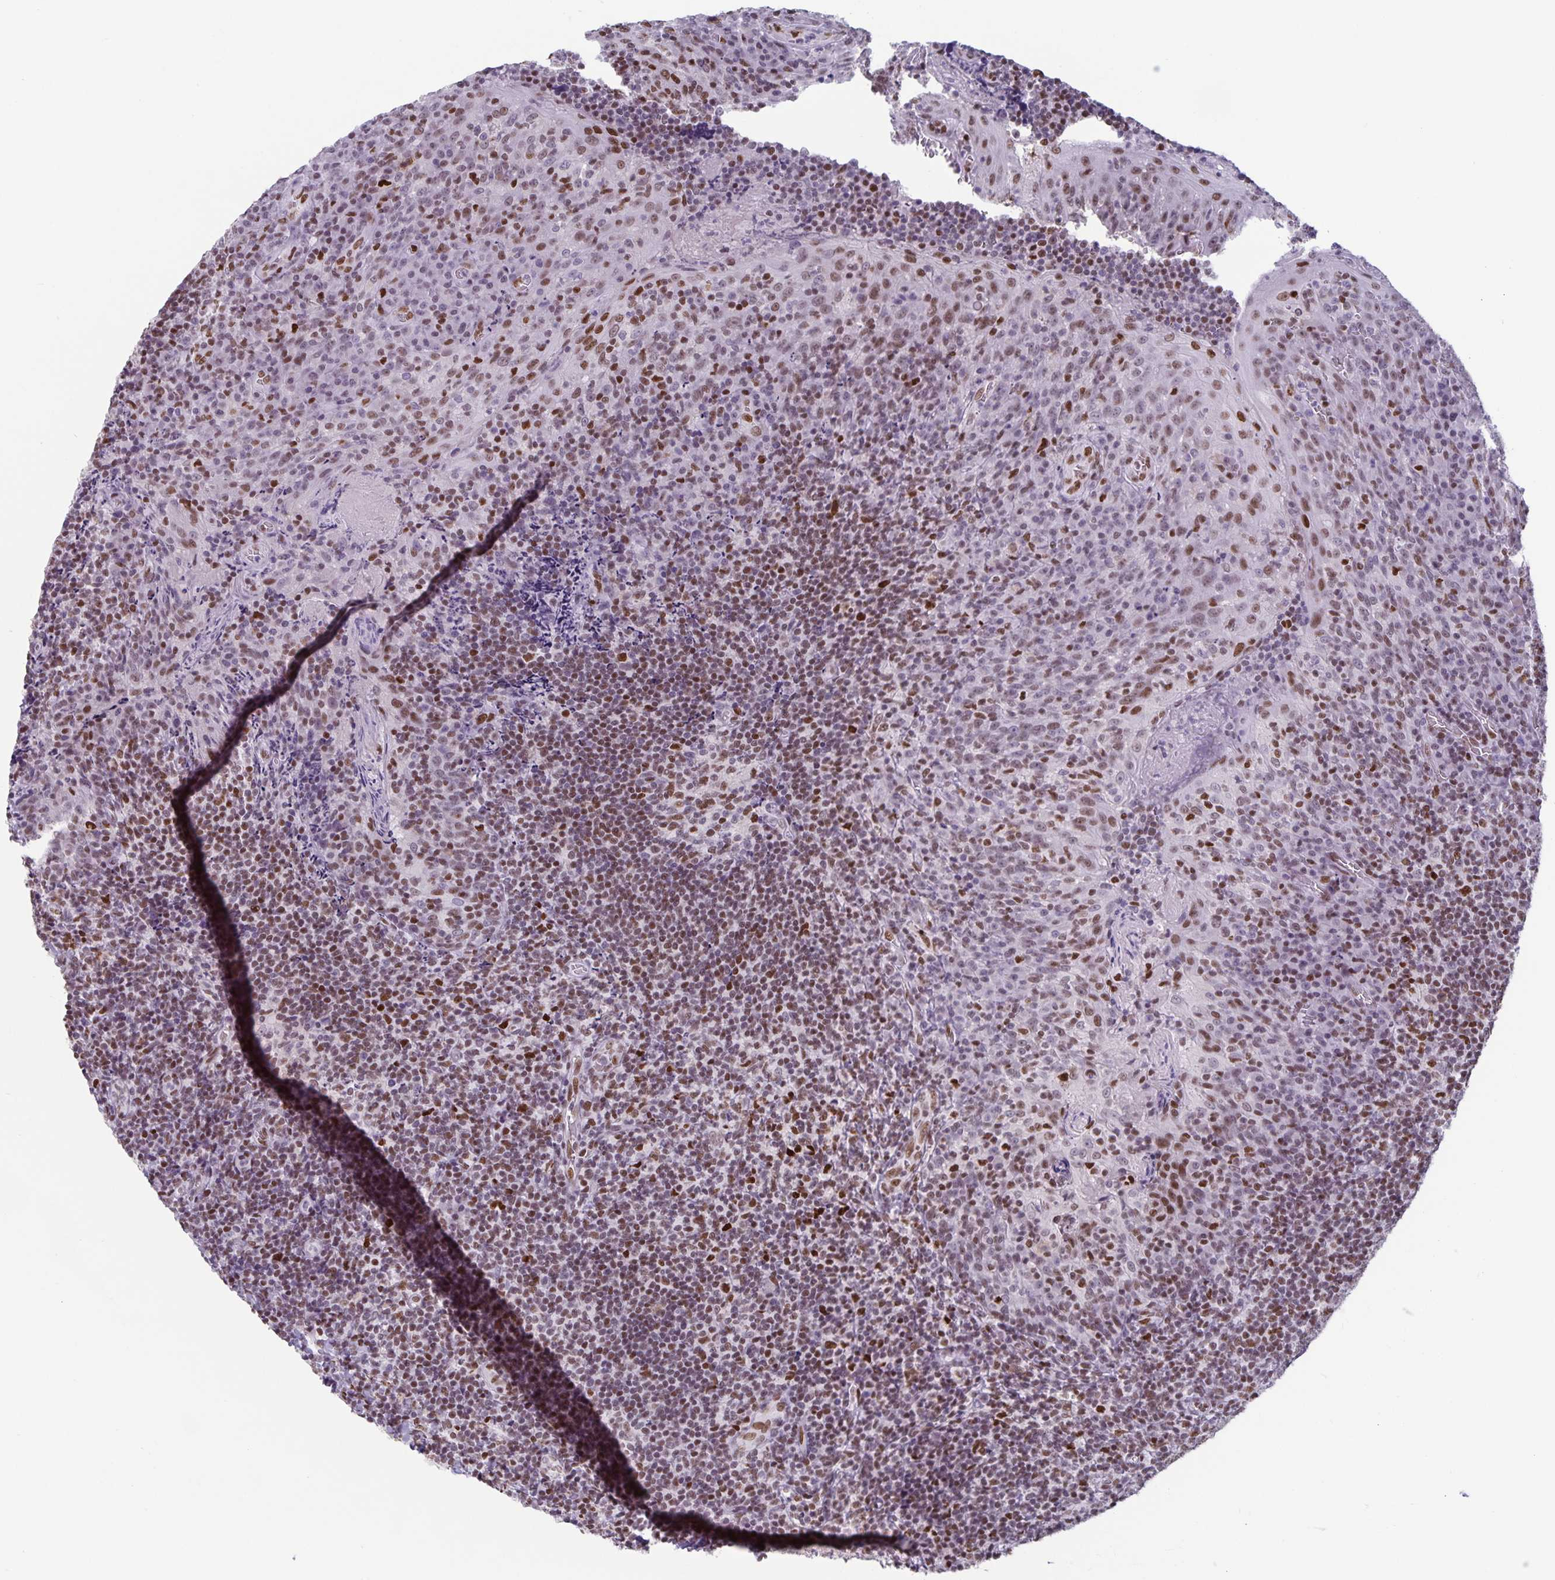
{"staining": {"intensity": "moderate", "quantity": ">75%", "location": "nuclear"}, "tissue": "tonsil", "cell_type": "Germinal center cells", "image_type": "normal", "snomed": [{"axis": "morphology", "description": "Normal tissue, NOS"}, {"axis": "topography", "description": "Tonsil"}], "caption": "Human tonsil stained with a brown dye reveals moderate nuclear positive expression in about >75% of germinal center cells.", "gene": "JUND", "patient": {"sex": "male", "age": 17}}